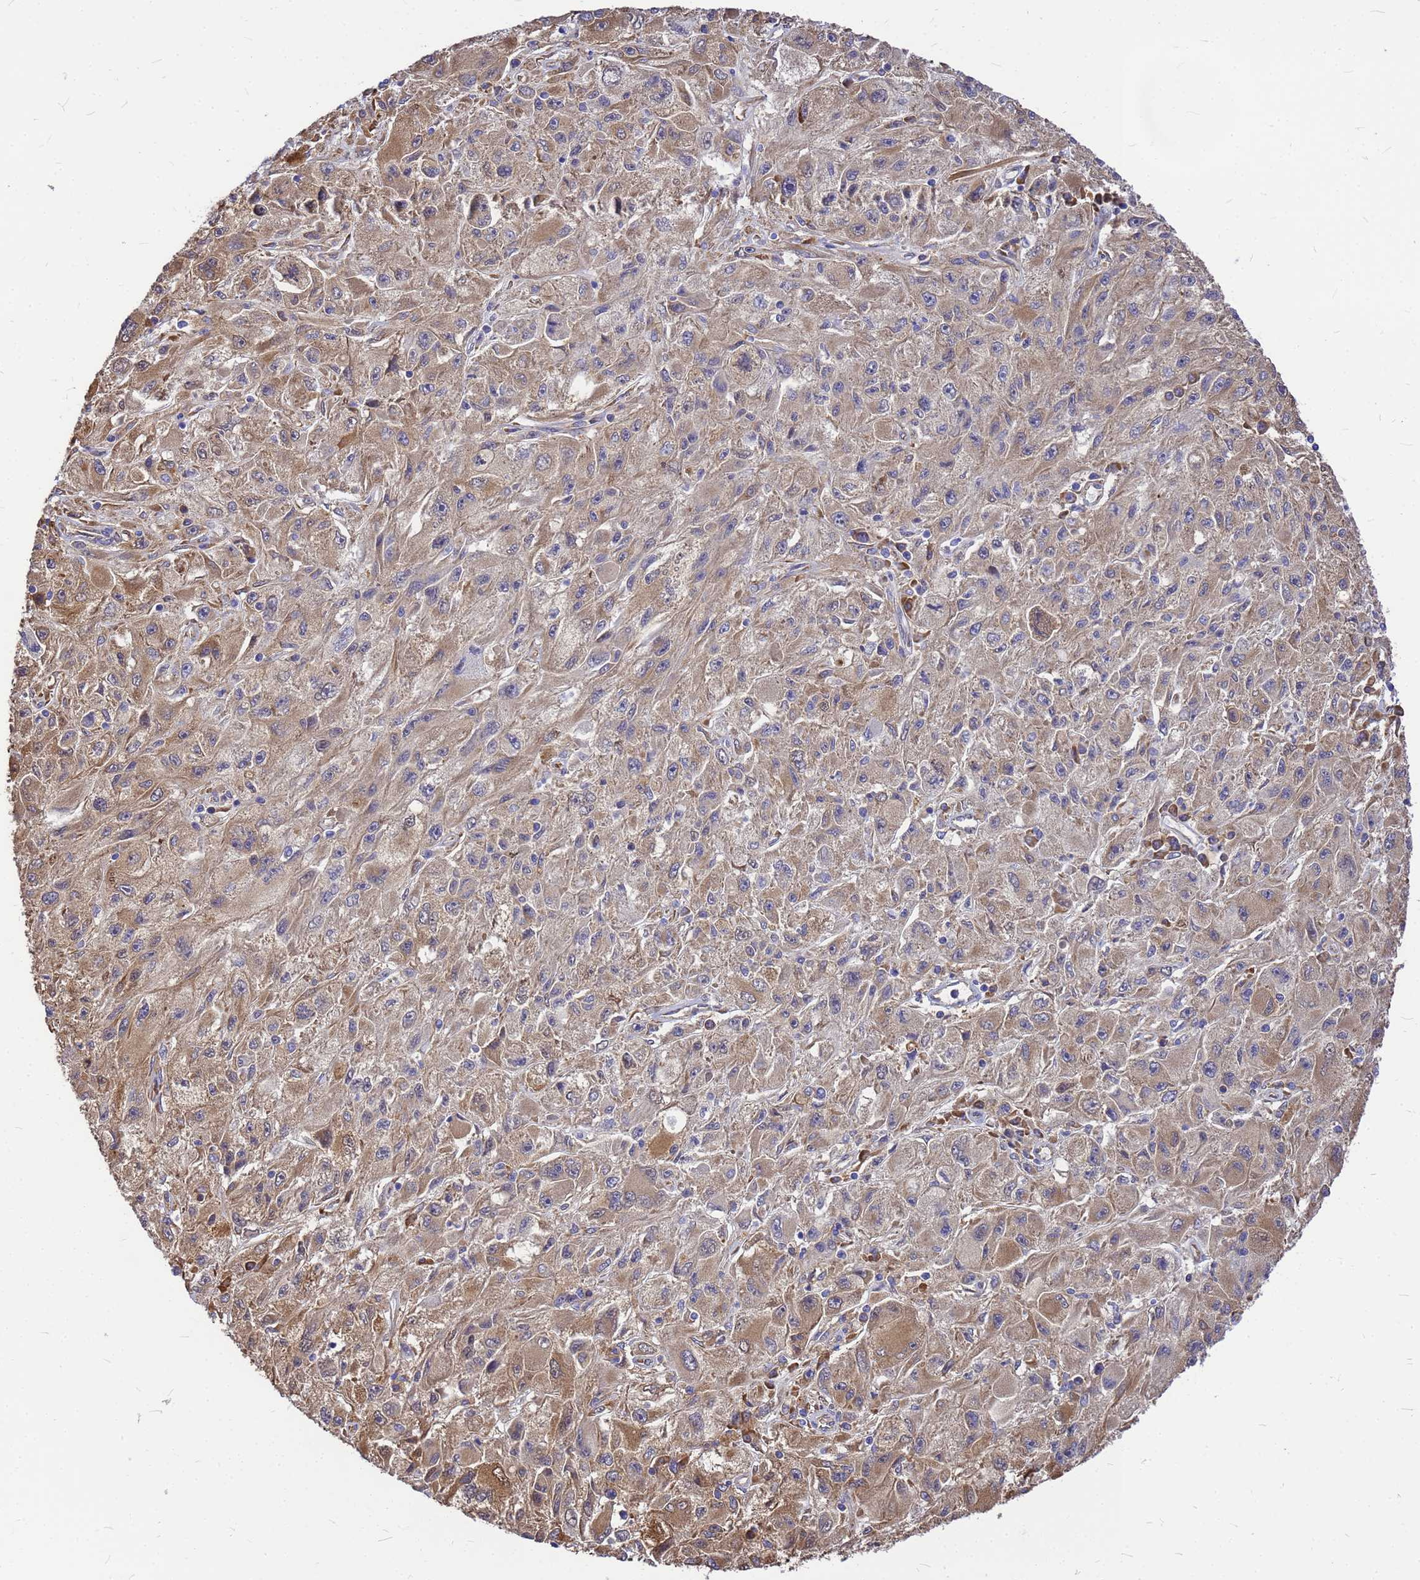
{"staining": {"intensity": "moderate", "quantity": "25%-75%", "location": "cytoplasmic/membranous"}, "tissue": "melanoma", "cell_type": "Tumor cells", "image_type": "cancer", "snomed": [{"axis": "morphology", "description": "Malignant melanoma, Metastatic site"}, {"axis": "topography", "description": "Skin"}], "caption": "This is an image of immunohistochemistry (IHC) staining of malignant melanoma (metastatic site), which shows moderate positivity in the cytoplasmic/membranous of tumor cells.", "gene": "GID4", "patient": {"sex": "male", "age": 53}}